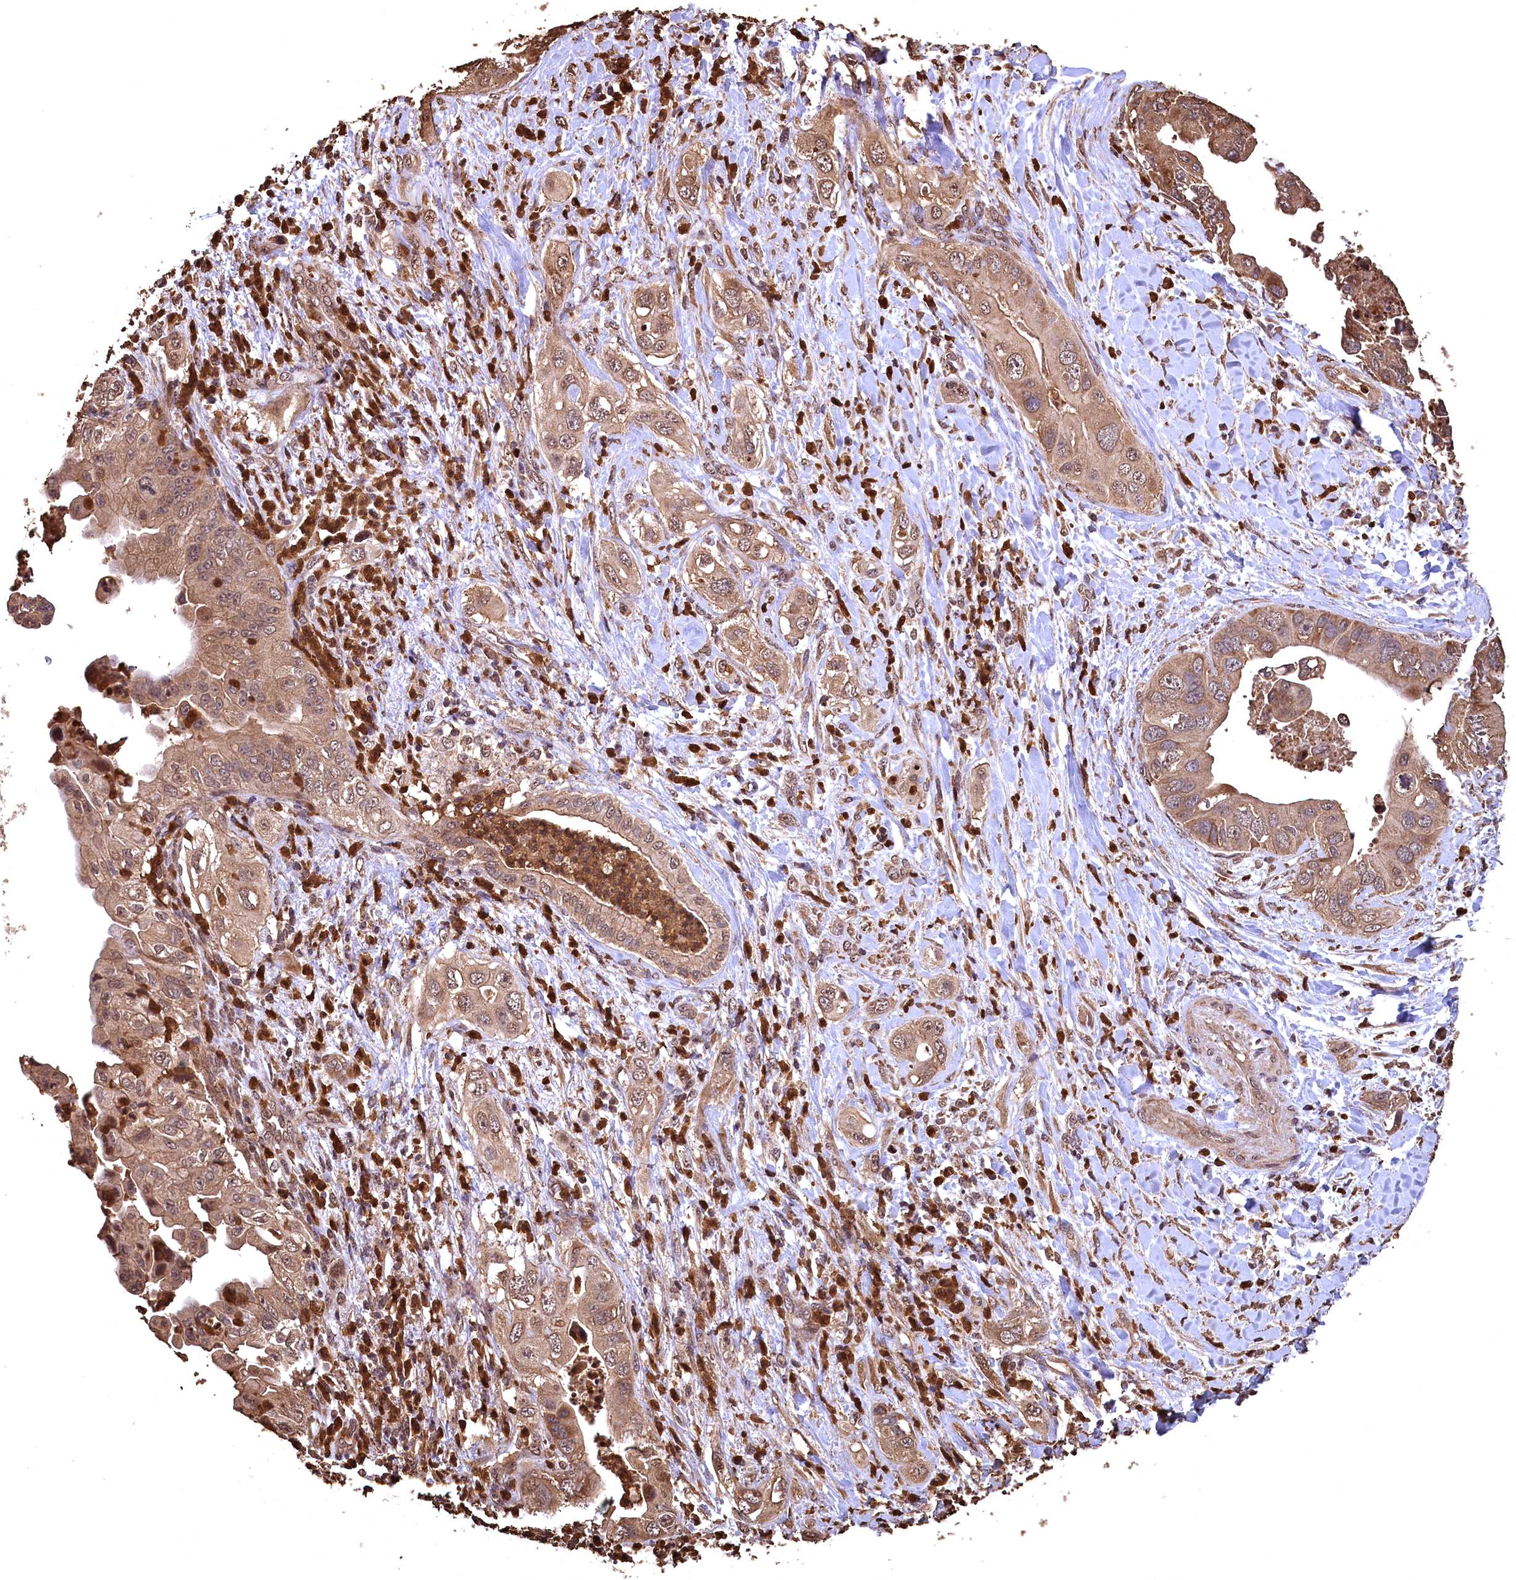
{"staining": {"intensity": "moderate", "quantity": ">75%", "location": "cytoplasmic/membranous,nuclear"}, "tissue": "pancreatic cancer", "cell_type": "Tumor cells", "image_type": "cancer", "snomed": [{"axis": "morphology", "description": "Adenocarcinoma, NOS"}, {"axis": "topography", "description": "Pancreas"}], "caption": "A histopathology image of human pancreatic adenocarcinoma stained for a protein reveals moderate cytoplasmic/membranous and nuclear brown staining in tumor cells.", "gene": "CEP57L1", "patient": {"sex": "female", "age": 78}}